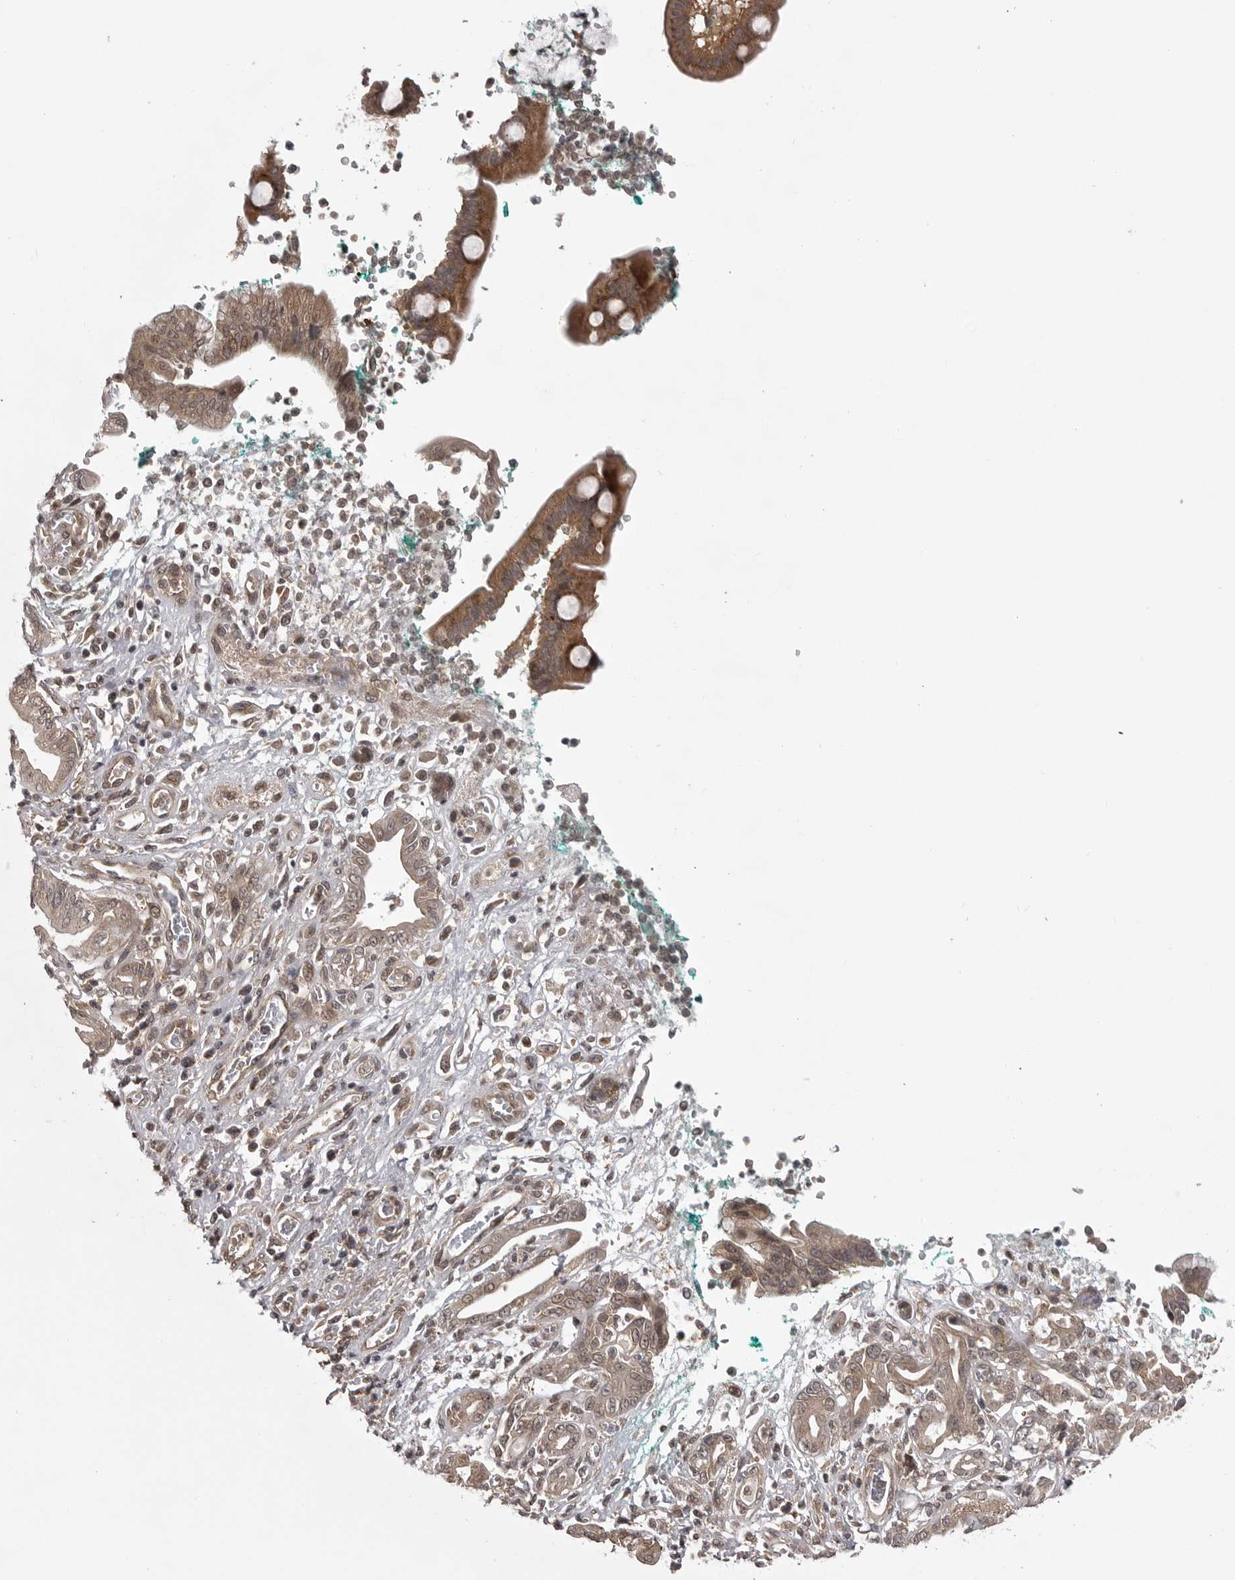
{"staining": {"intensity": "moderate", "quantity": ">75%", "location": "cytoplasmic/membranous,nuclear"}, "tissue": "pancreatic cancer", "cell_type": "Tumor cells", "image_type": "cancer", "snomed": [{"axis": "morphology", "description": "Adenocarcinoma, NOS"}, {"axis": "topography", "description": "Pancreas"}], "caption": "Immunohistochemistry photomicrograph of neoplastic tissue: pancreatic adenocarcinoma stained using immunohistochemistry displays medium levels of moderate protein expression localized specifically in the cytoplasmic/membranous and nuclear of tumor cells, appearing as a cytoplasmic/membranous and nuclear brown color.", "gene": "SNX16", "patient": {"sex": "male", "age": 78}}